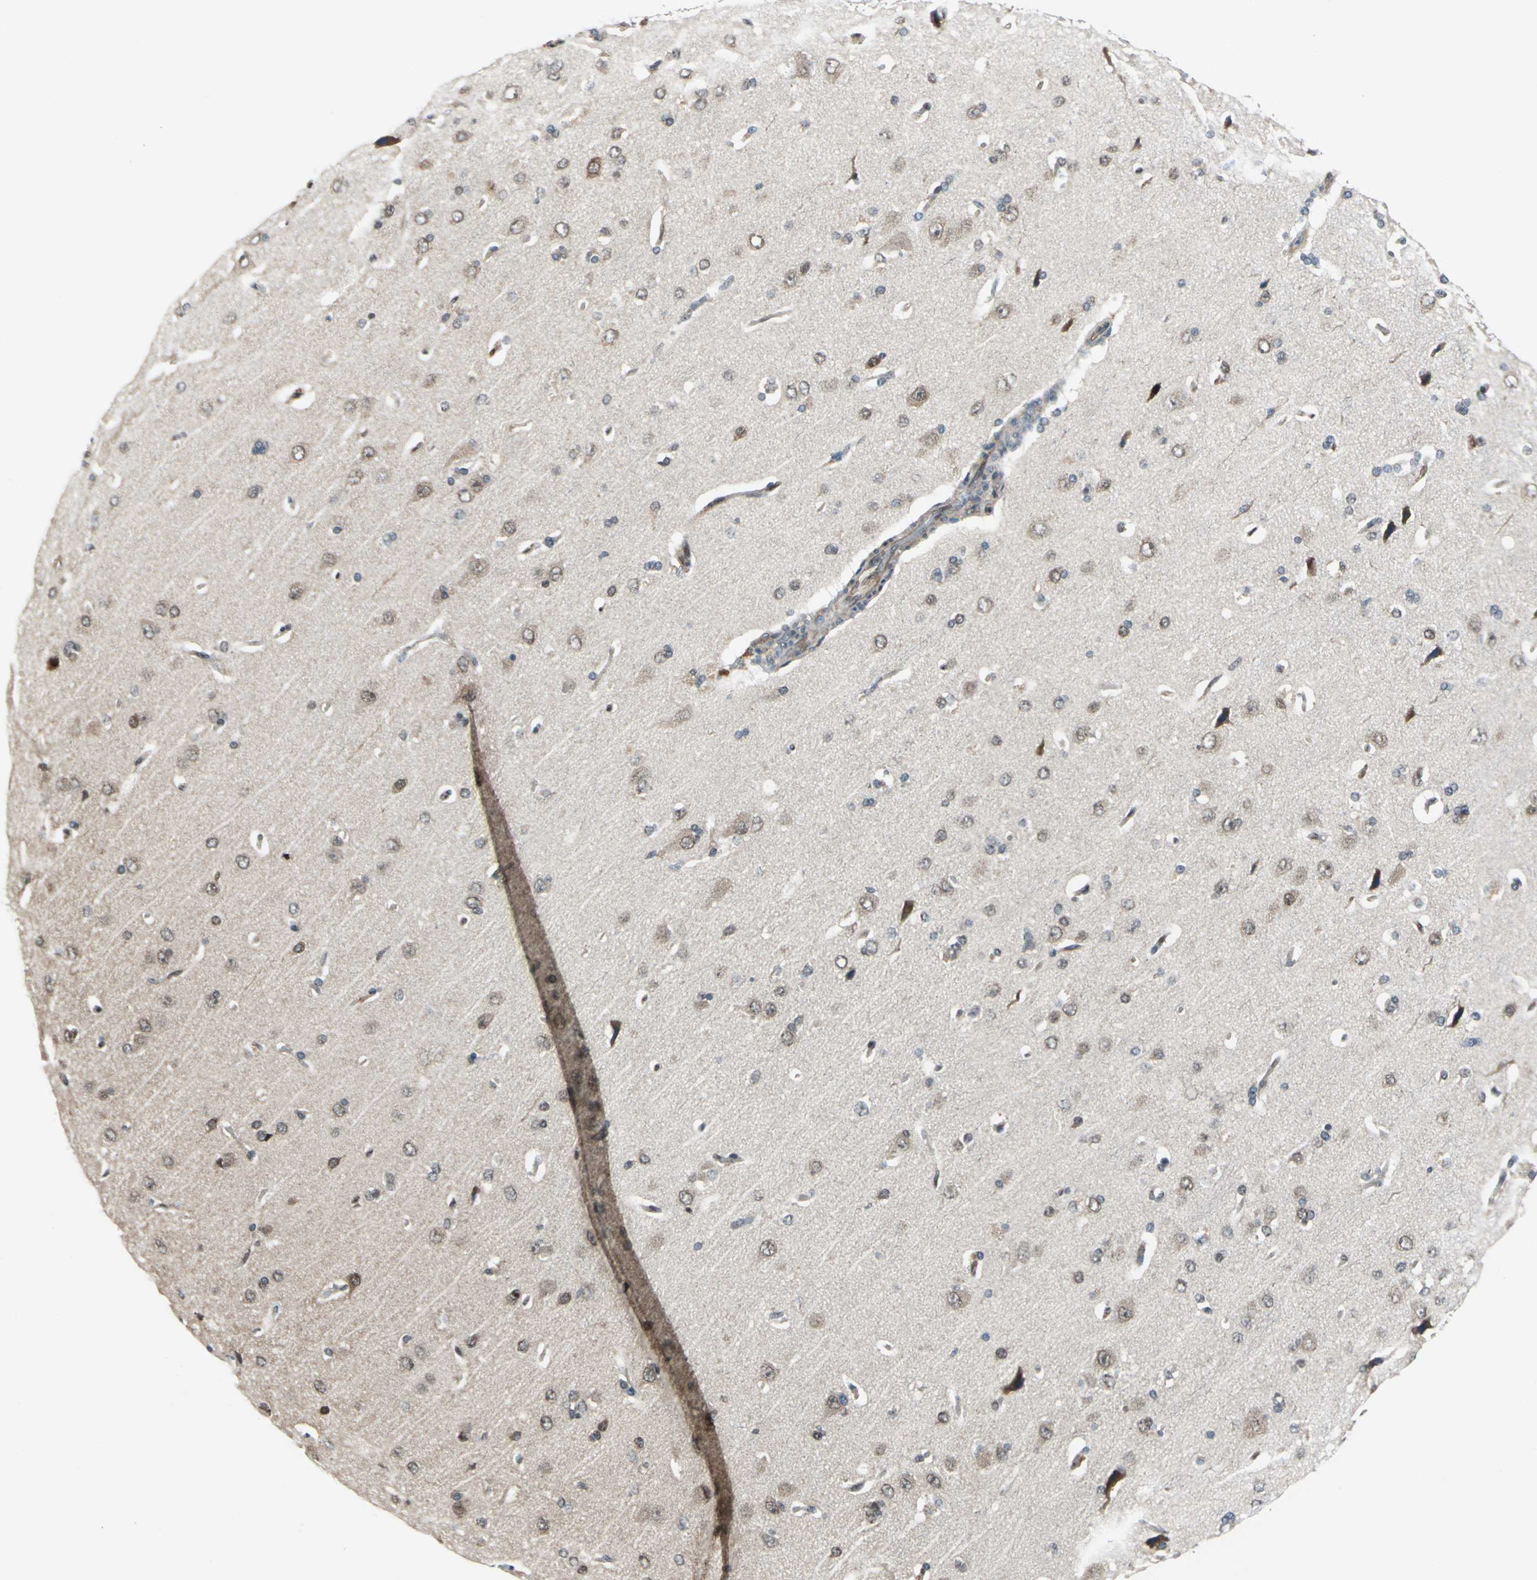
{"staining": {"intensity": "weak", "quantity": ">75%", "location": "cytoplasmic/membranous,nuclear"}, "tissue": "cerebral cortex", "cell_type": "Endothelial cells", "image_type": "normal", "snomed": [{"axis": "morphology", "description": "Normal tissue, NOS"}, {"axis": "topography", "description": "Cerebral cortex"}], "caption": "Brown immunohistochemical staining in unremarkable human cerebral cortex demonstrates weak cytoplasmic/membranous,nuclear expression in about >75% of endothelial cells.", "gene": "POLR3K", "patient": {"sex": "male", "age": 62}}